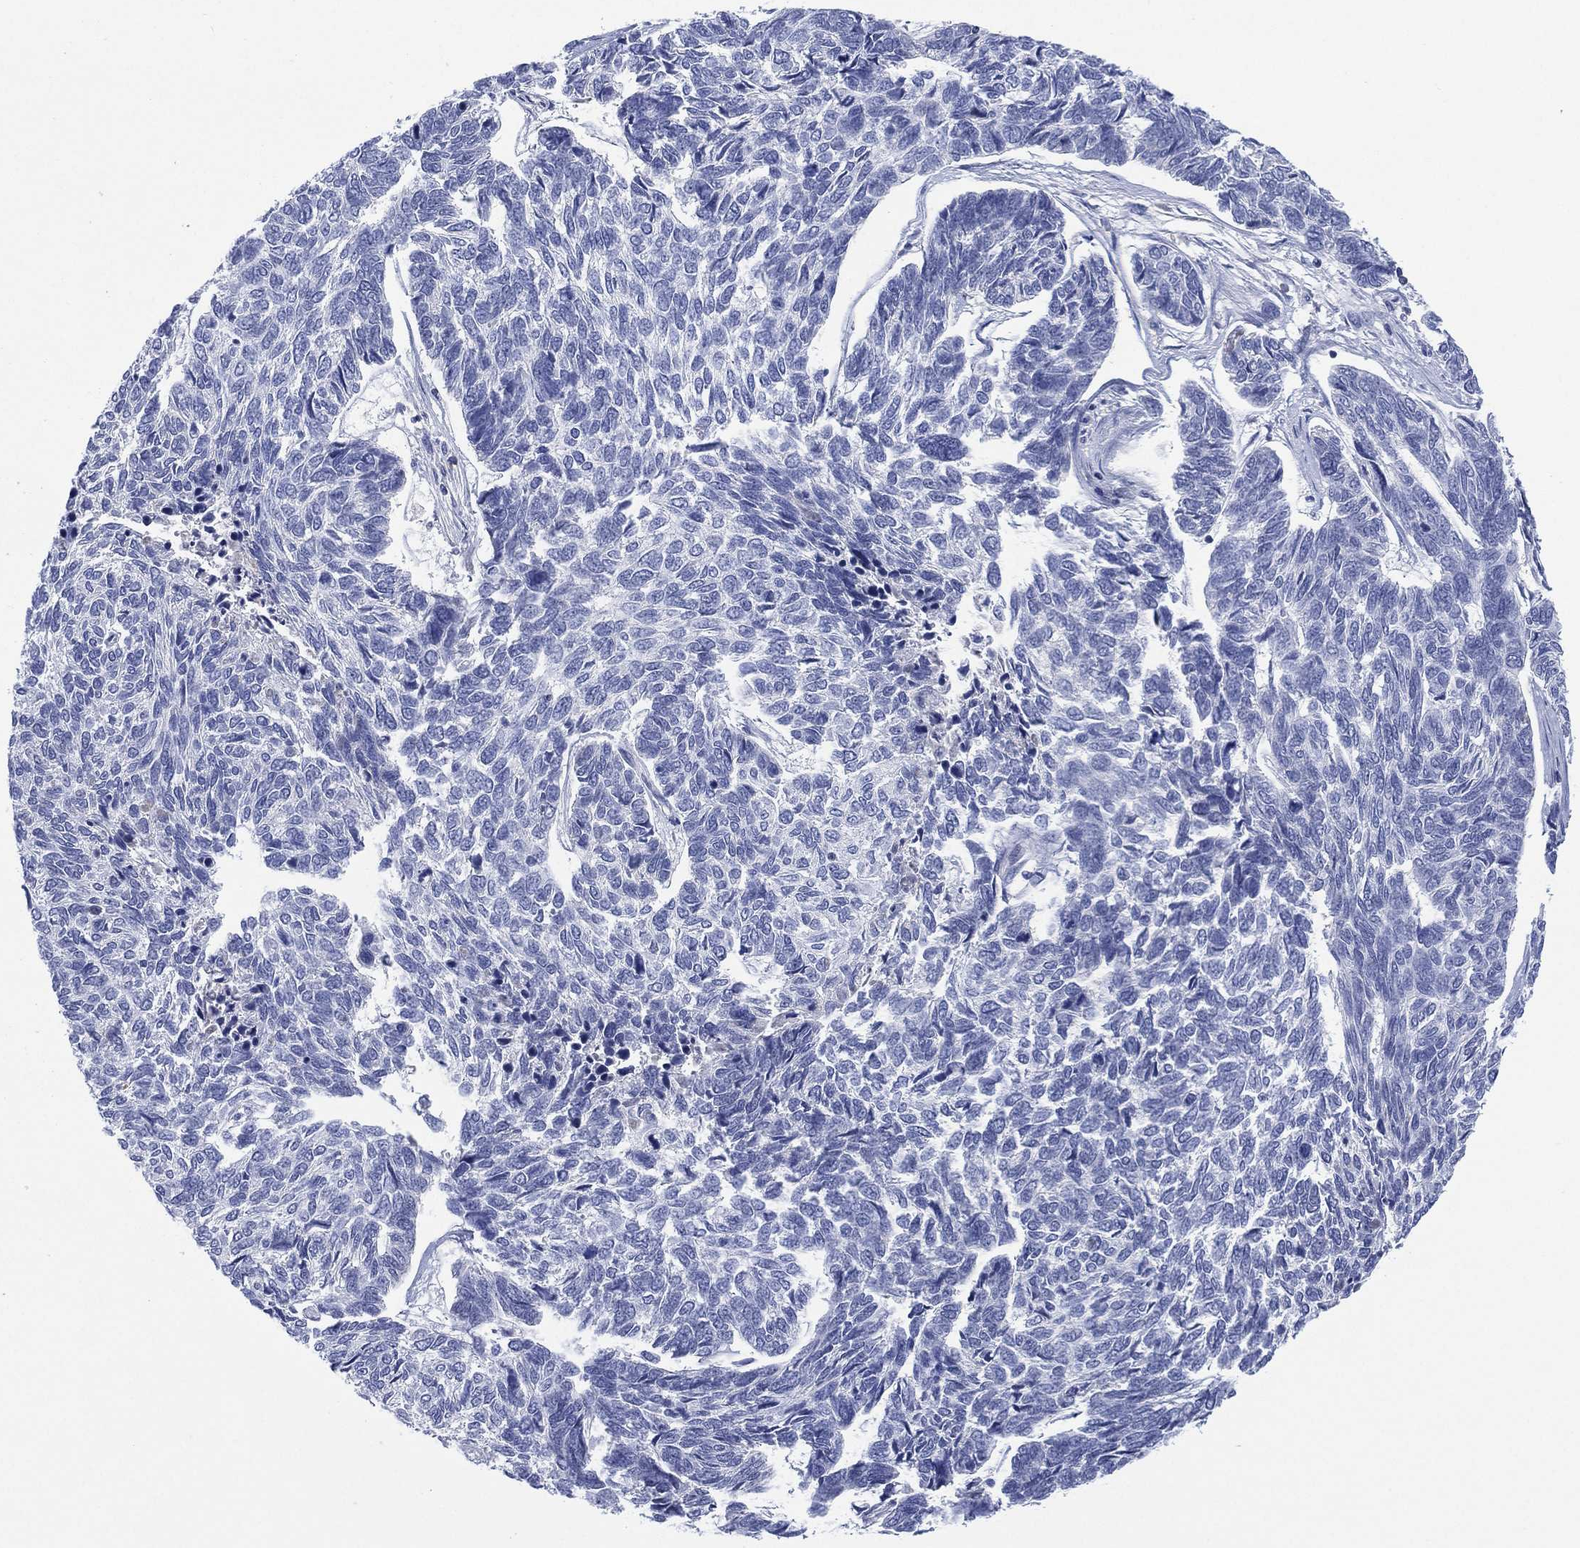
{"staining": {"intensity": "negative", "quantity": "none", "location": "none"}, "tissue": "skin cancer", "cell_type": "Tumor cells", "image_type": "cancer", "snomed": [{"axis": "morphology", "description": "Basal cell carcinoma"}, {"axis": "topography", "description": "Skin"}], "caption": "High power microscopy photomicrograph of an immunohistochemistry image of skin cancer (basal cell carcinoma), revealing no significant staining in tumor cells.", "gene": "SEPTIN1", "patient": {"sex": "female", "age": 65}}